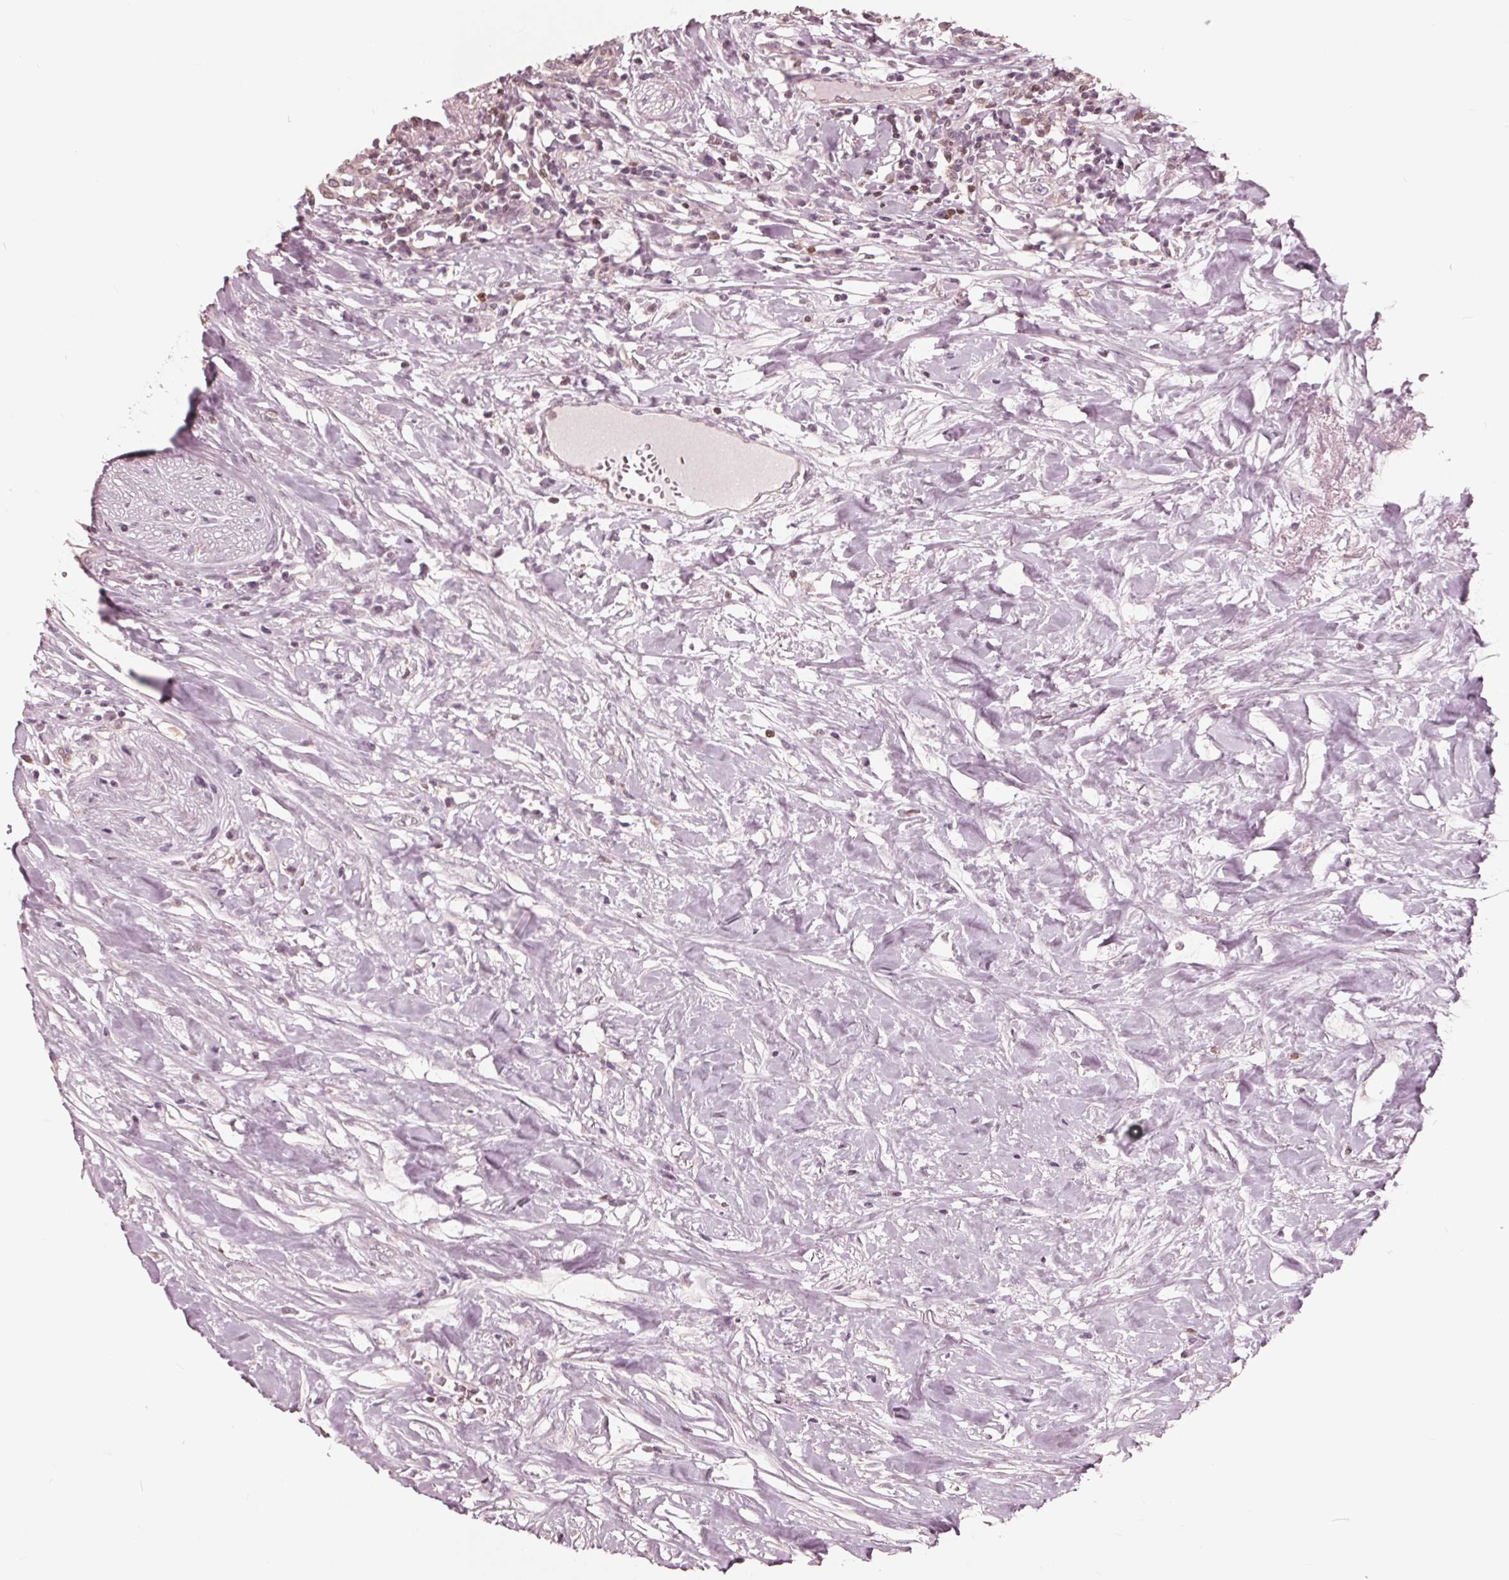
{"staining": {"intensity": "negative", "quantity": "none", "location": "none"}, "tissue": "prostate cancer", "cell_type": "Tumor cells", "image_type": "cancer", "snomed": [{"axis": "morphology", "description": "Adenocarcinoma, High grade"}, {"axis": "topography", "description": "Prostate and seminal vesicle, NOS"}], "caption": "Tumor cells are negative for brown protein staining in prostate cancer.", "gene": "ING3", "patient": {"sex": "male", "age": 60}}